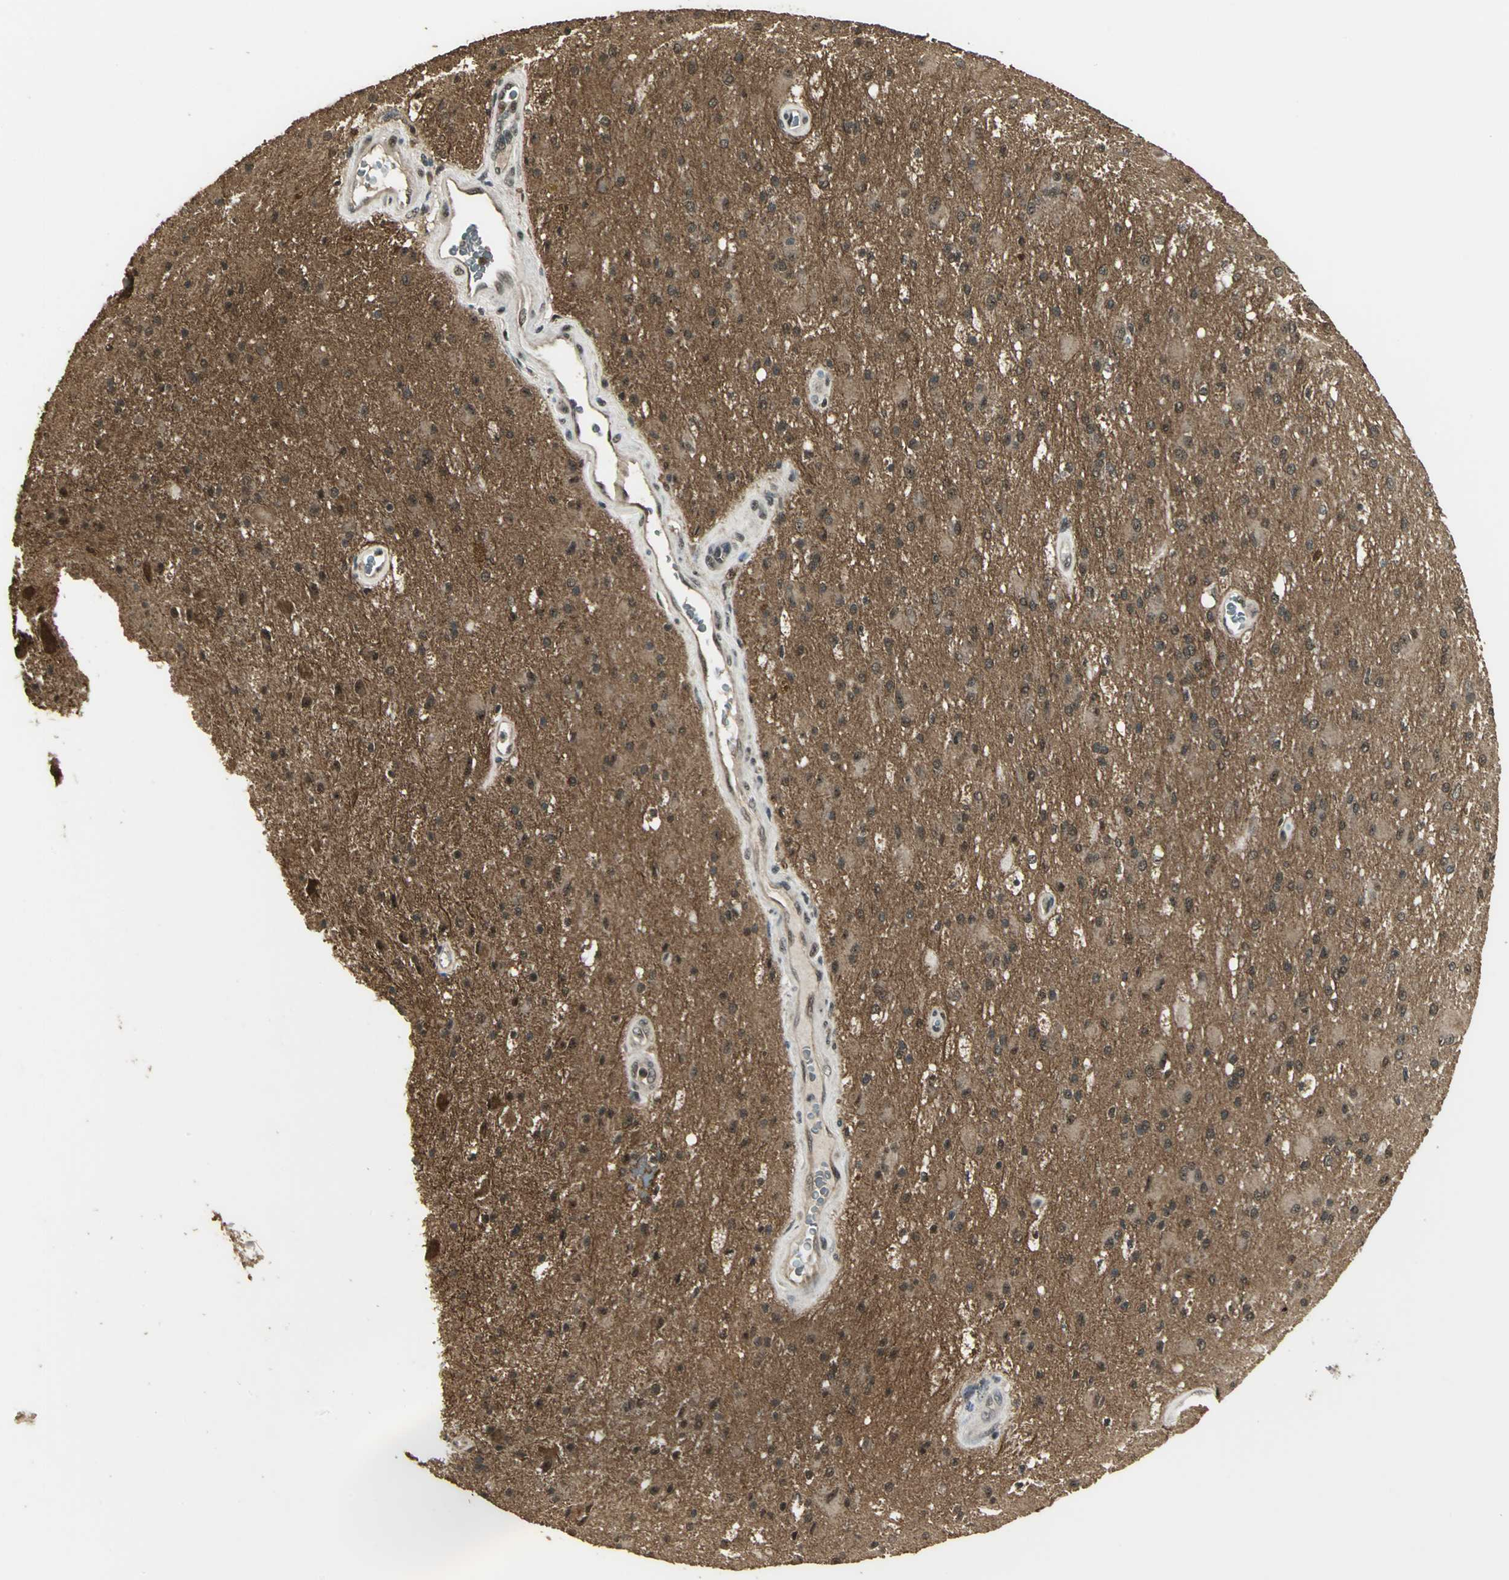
{"staining": {"intensity": "strong", "quantity": ">75%", "location": "cytoplasmic/membranous"}, "tissue": "glioma", "cell_type": "Tumor cells", "image_type": "cancer", "snomed": [{"axis": "morphology", "description": "Glioma, malignant, Low grade"}, {"axis": "topography", "description": "Brain"}], "caption": "Immunohistochemical staining of glioma exhibits high levels of strong cytoplasmic/membranous positivity in approximately >75% of tumor cells.", "gene": "UCHL5", "patient": {"sex": "male", "age": 58}}